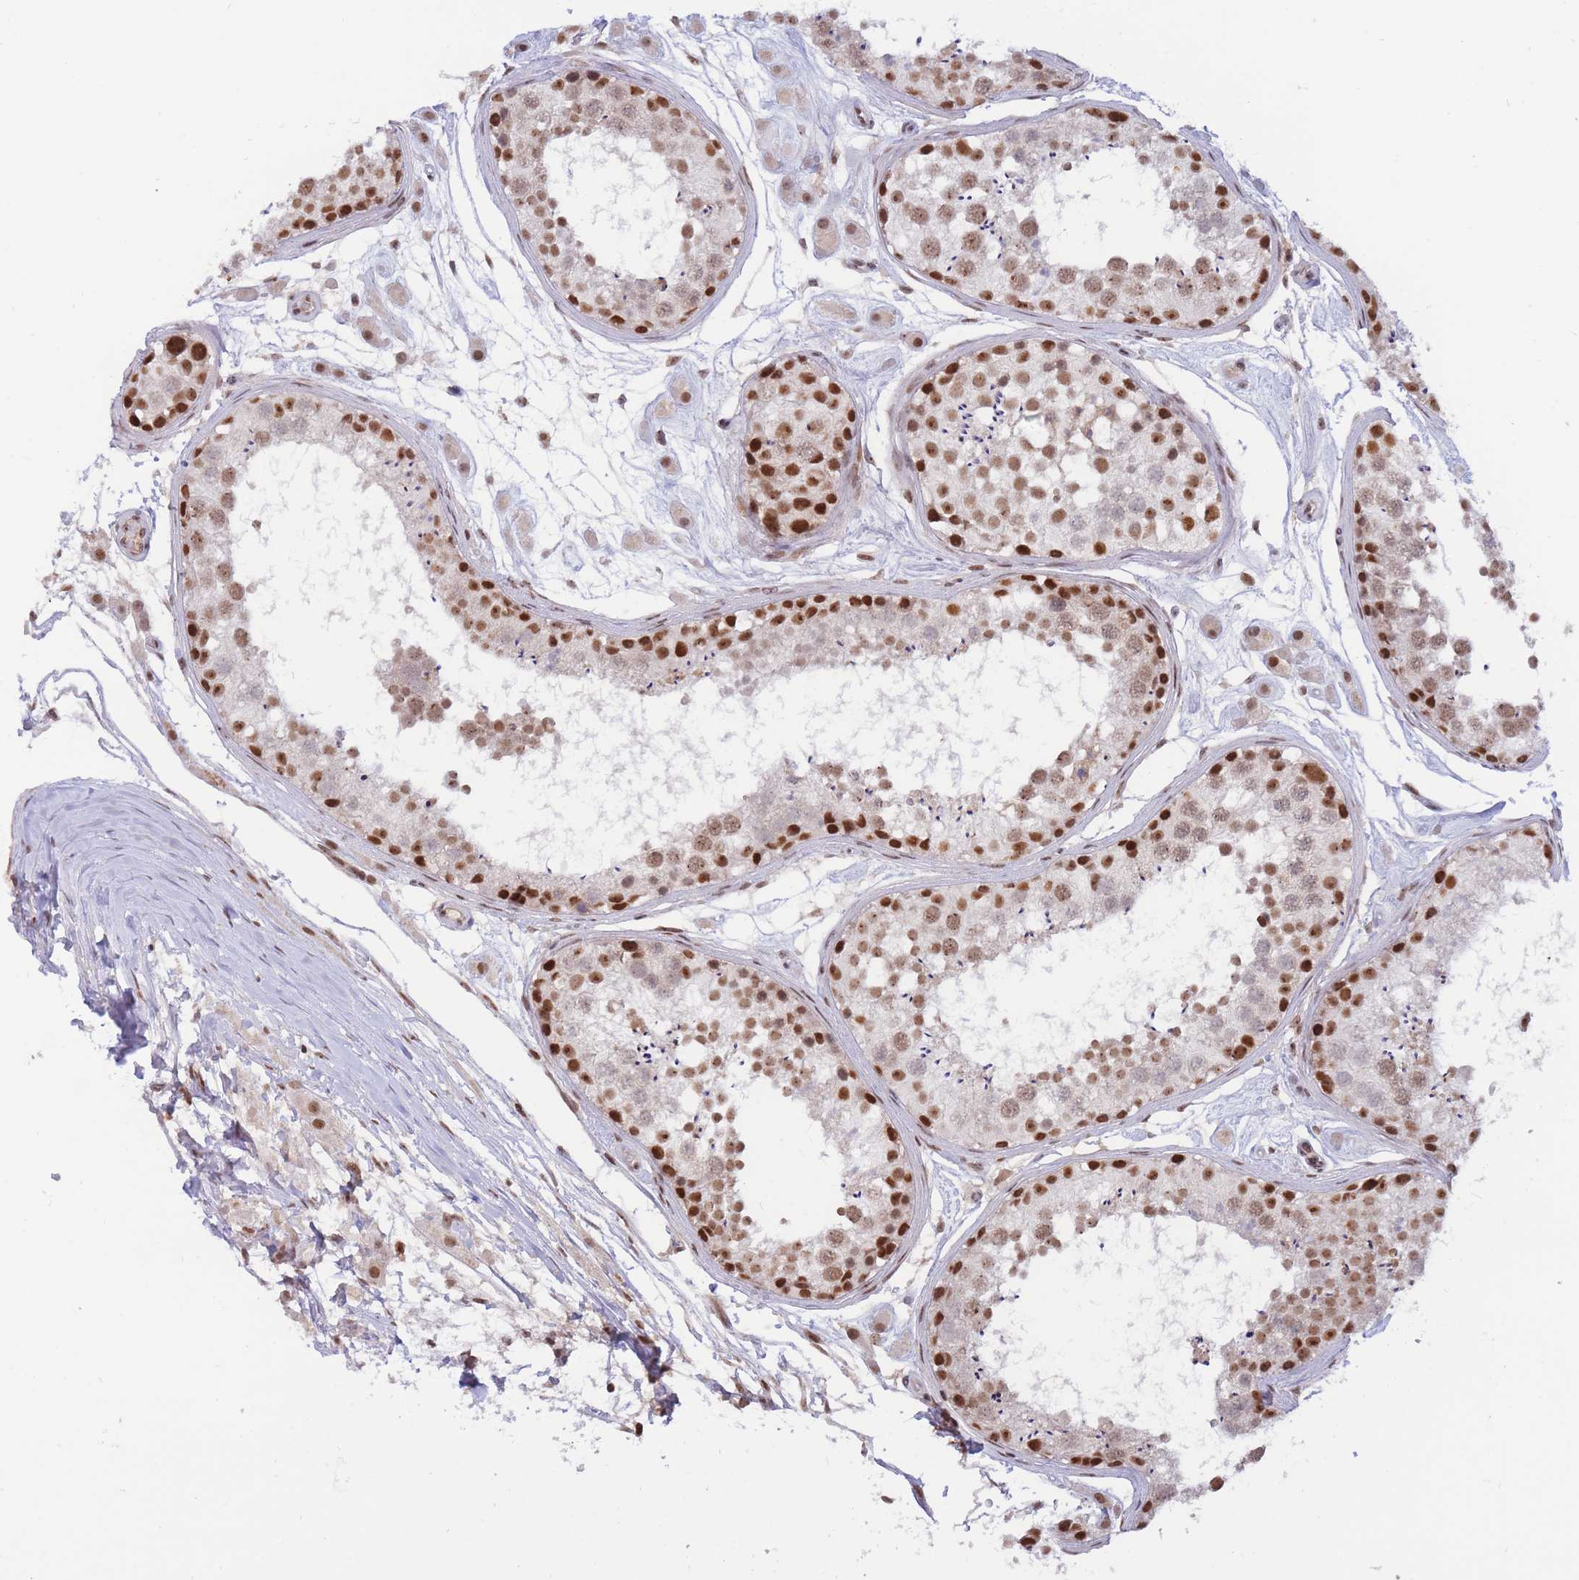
{"staining": {"intensity": "strong", "quantity": "25%-75%", "location": "nuclear"}, "tissue": "testis", "cell_type": "Cells in seminiferous ducts", "image_type": "normal", "snomed": [{"axis": "morphology", "description": "Normal tissue, NOS"}, {"axis": "topography", "description": "Testis"}], "caption": "This photomicrograph displays IHC staining of unremarkable testis, with high strong nuclear staining in approximately 25%-75% of cells in seminiferous ducts.", "gene": "TARBP2", "patient": {"sex": "male", "age": 25}}